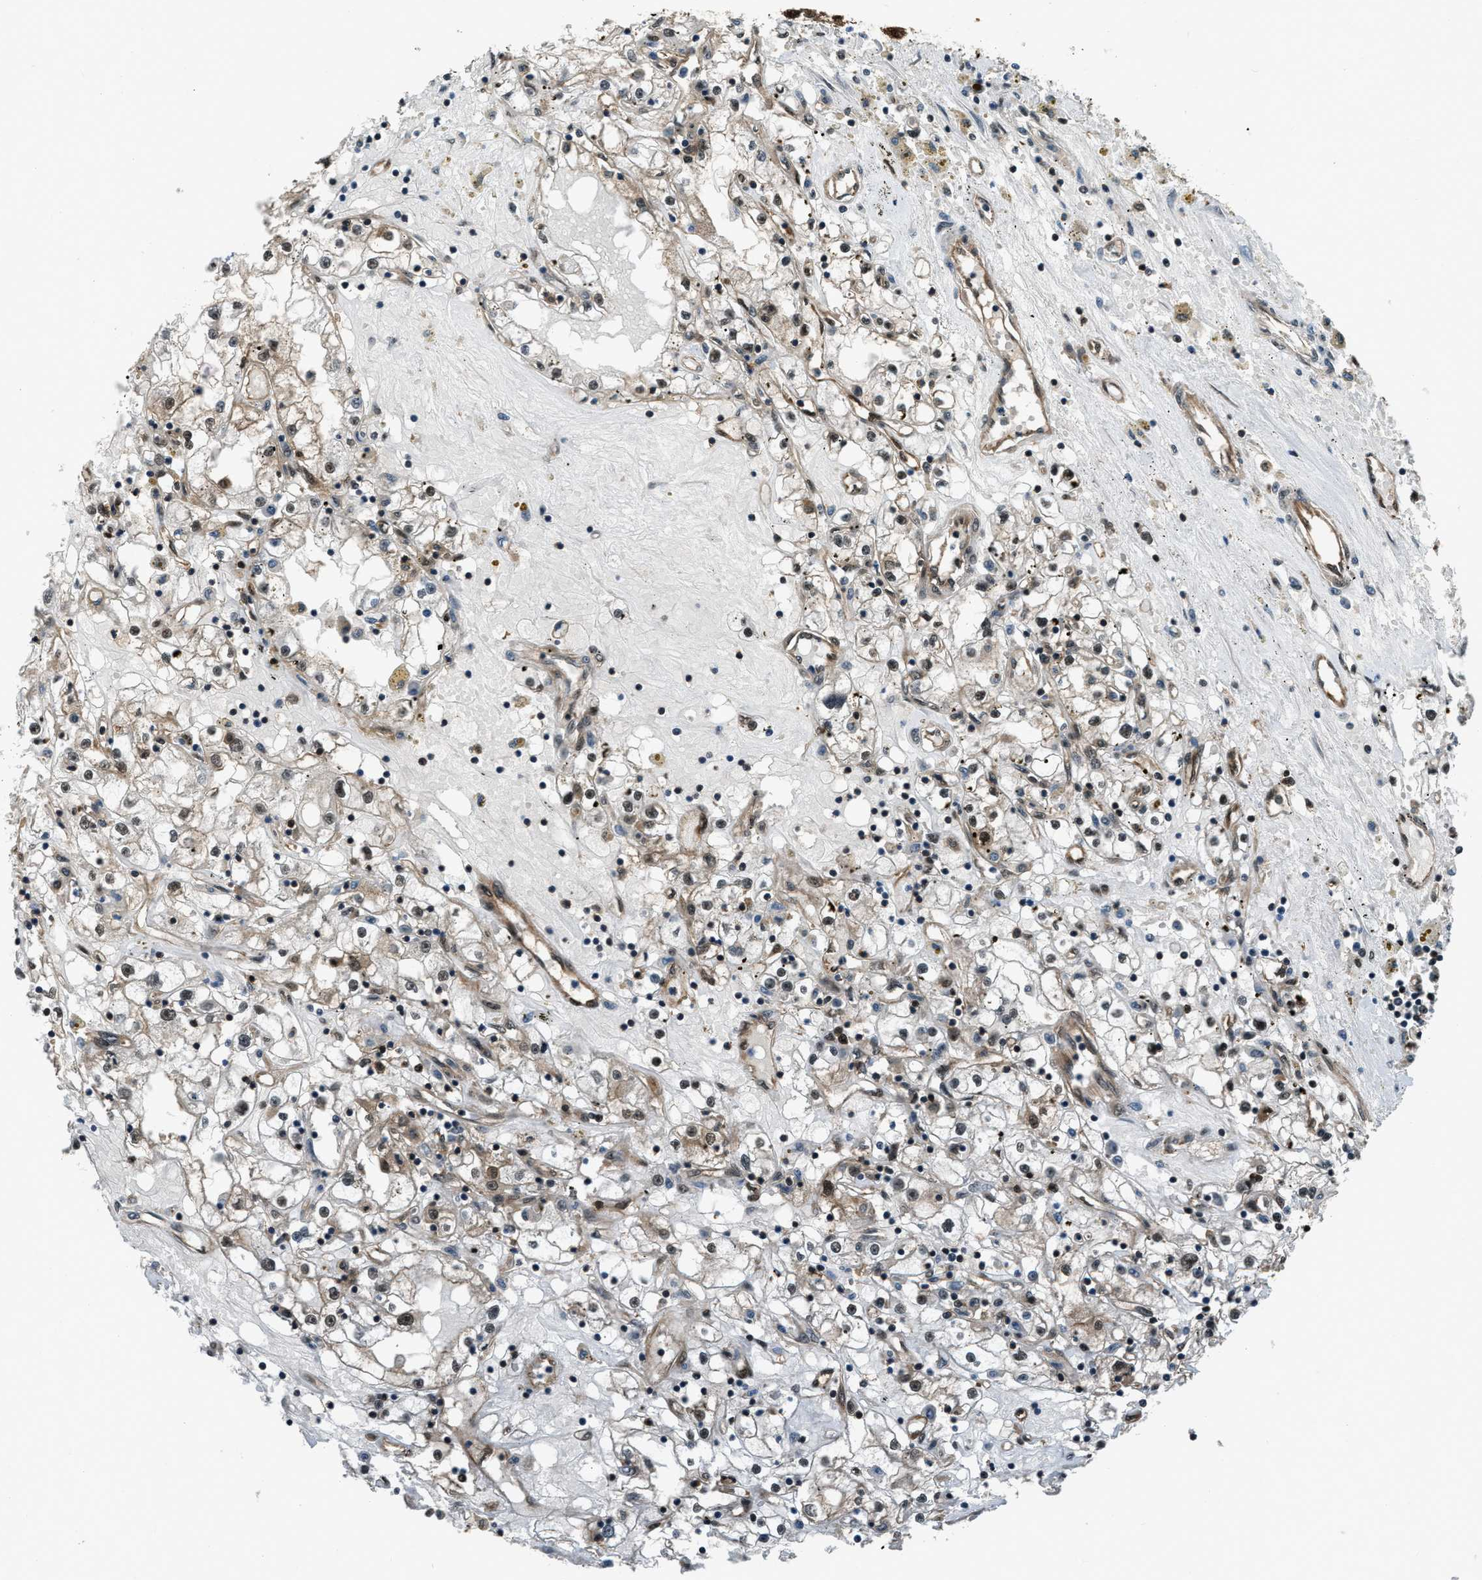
{"staining": {"intensity": "moderate", "quantity": ">75%", "location": "cytoplasmic/membranous,nuclear"}, "tissue": "renal cancer", "cell_type": "Tumor cells", "image_type": "cancer", "snomed": [{"axis": "morphology", "description": "Adenocarcinoma, NOS"}, {"axis": "topography", "description": "Kidney"}], "caption": "Human renal cancer (adenocarcinoma) stained with a protein marker displays moderate staining in tumor cells.", "gene": "NUDCD3", "patient": {"sex": "male", "age": 56}}